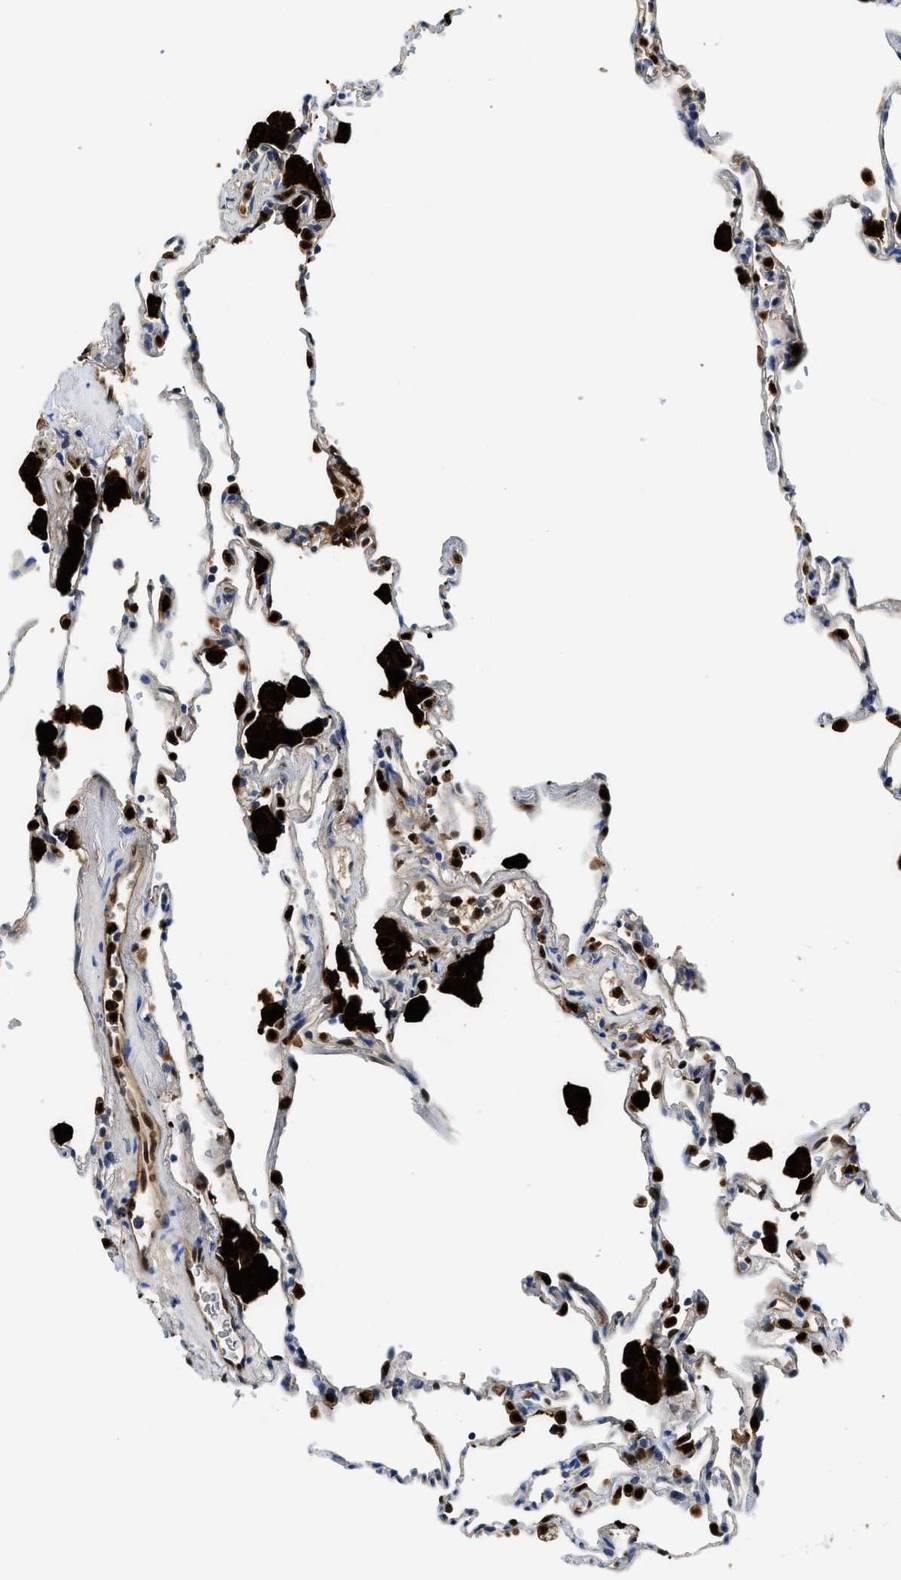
{"staining": {"intensity": "weak", "quantity": "25%-75%", "location": "cytoplasmic/membranous"}, "tissue": "lung", "cell_type": "Alveolar cells", "image_type": "normal", "snomed": [{"axis": "morphology", "description": "Normal tissue, NOS"}, {"axis": "topography", "description": "Lung"}], "caption": "The image shows a brown stain indicating the presence of a protein in the cytoplasmic/membranous of alveolar cells in lung. The staining was performed using DAB to visualize the protein expression in brown, while the nuclei were stained in blue with hematoxylin (Magnification: 20x).", "gene": "LTA4H", "patient": {"sex": "male", "age": 59}}